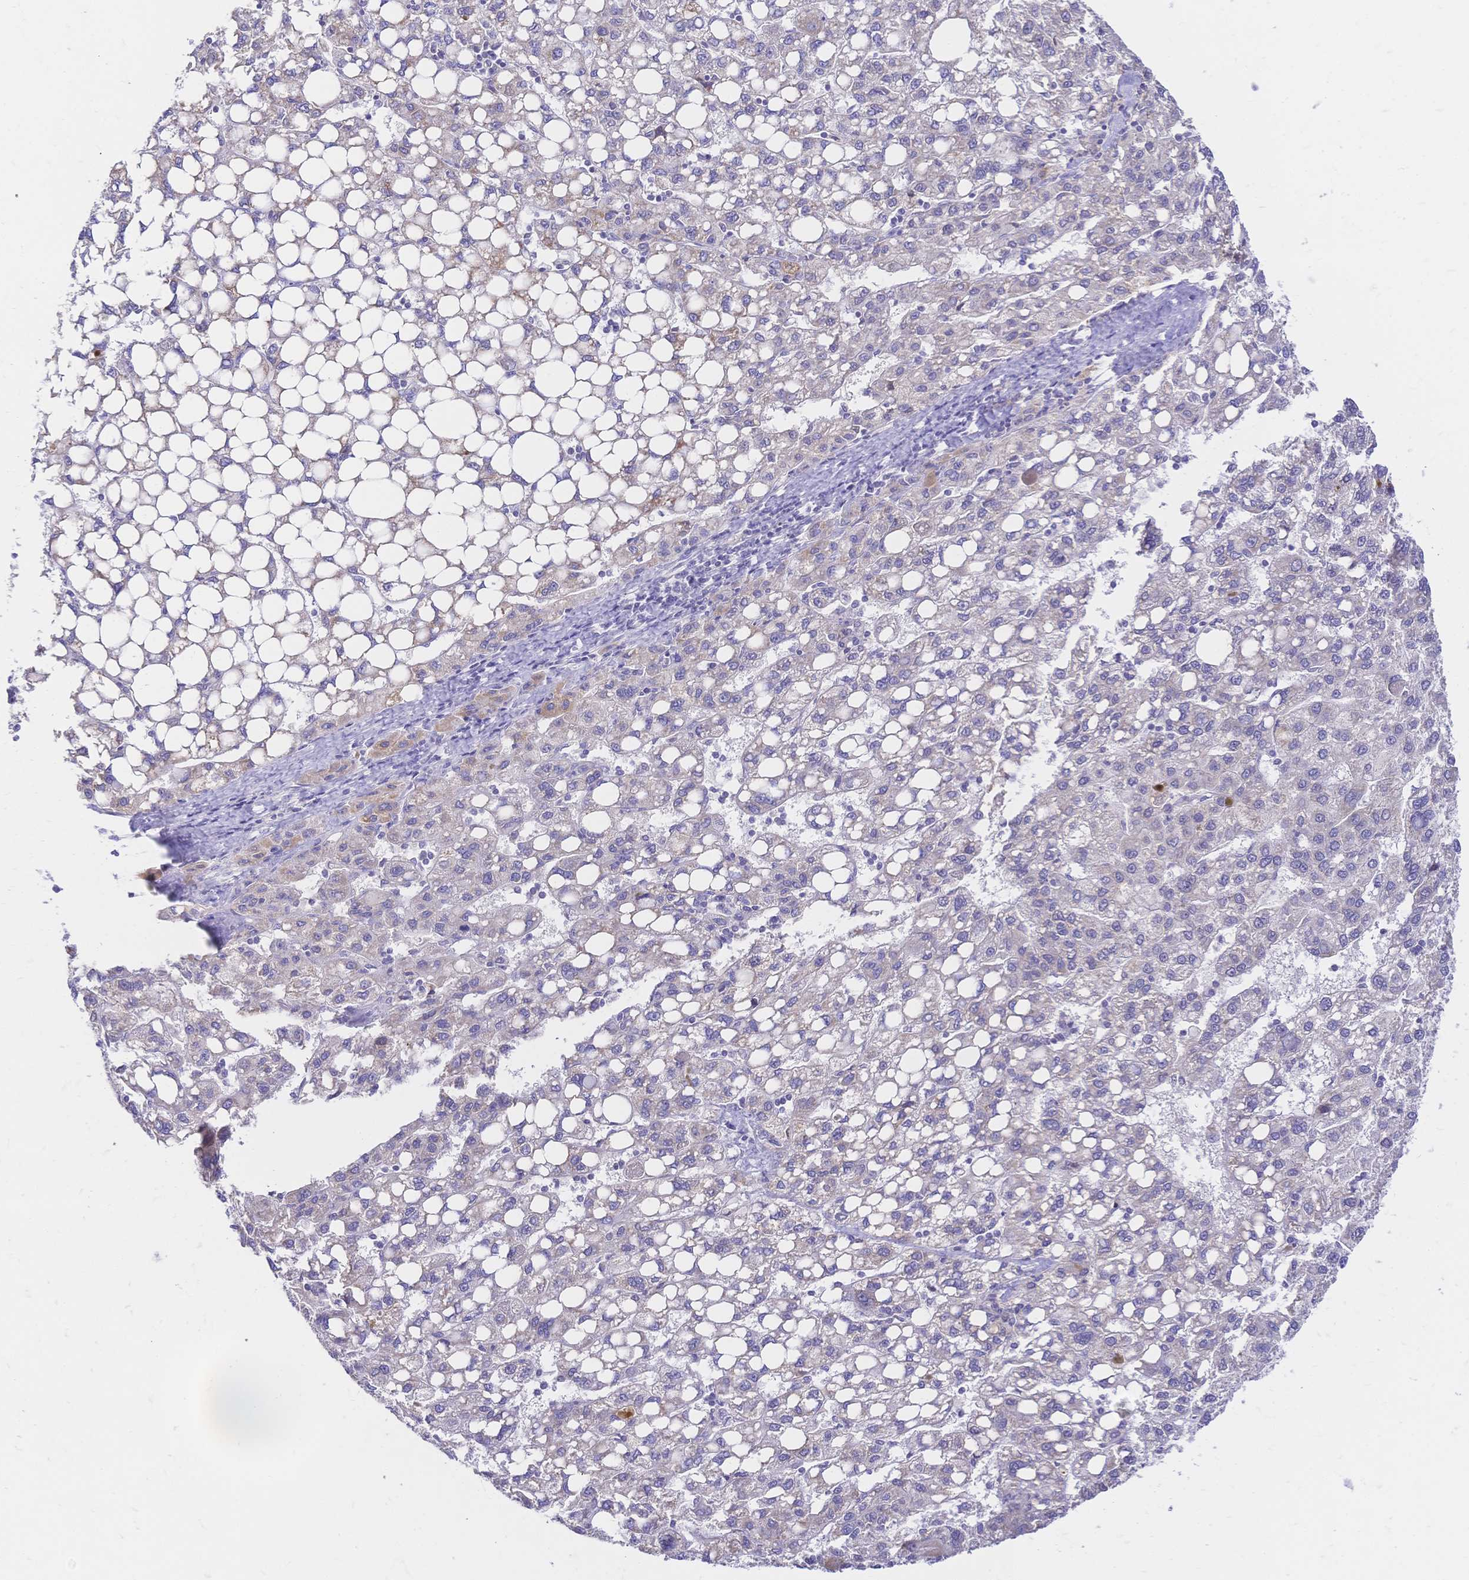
{"staining": {"intensity": "weak", "quantity": "<25%", "location": "cytoplasmic/membranous"}, "tissue": "liver cancer", "cell_type": "Tumor cells", "image_type": "cancer", "snomed": [{"axis": "morphology", "description": "Carcinoma, Hepatocellular, NOS"}, {"axis": "topography", "description": "Liver"}], "caption": "There is no significant expression in tumor cells of hepatocellular carcinoma (liver).", "gene": "CLEC18B", "patient": {"sex": "female", "age": 82}}